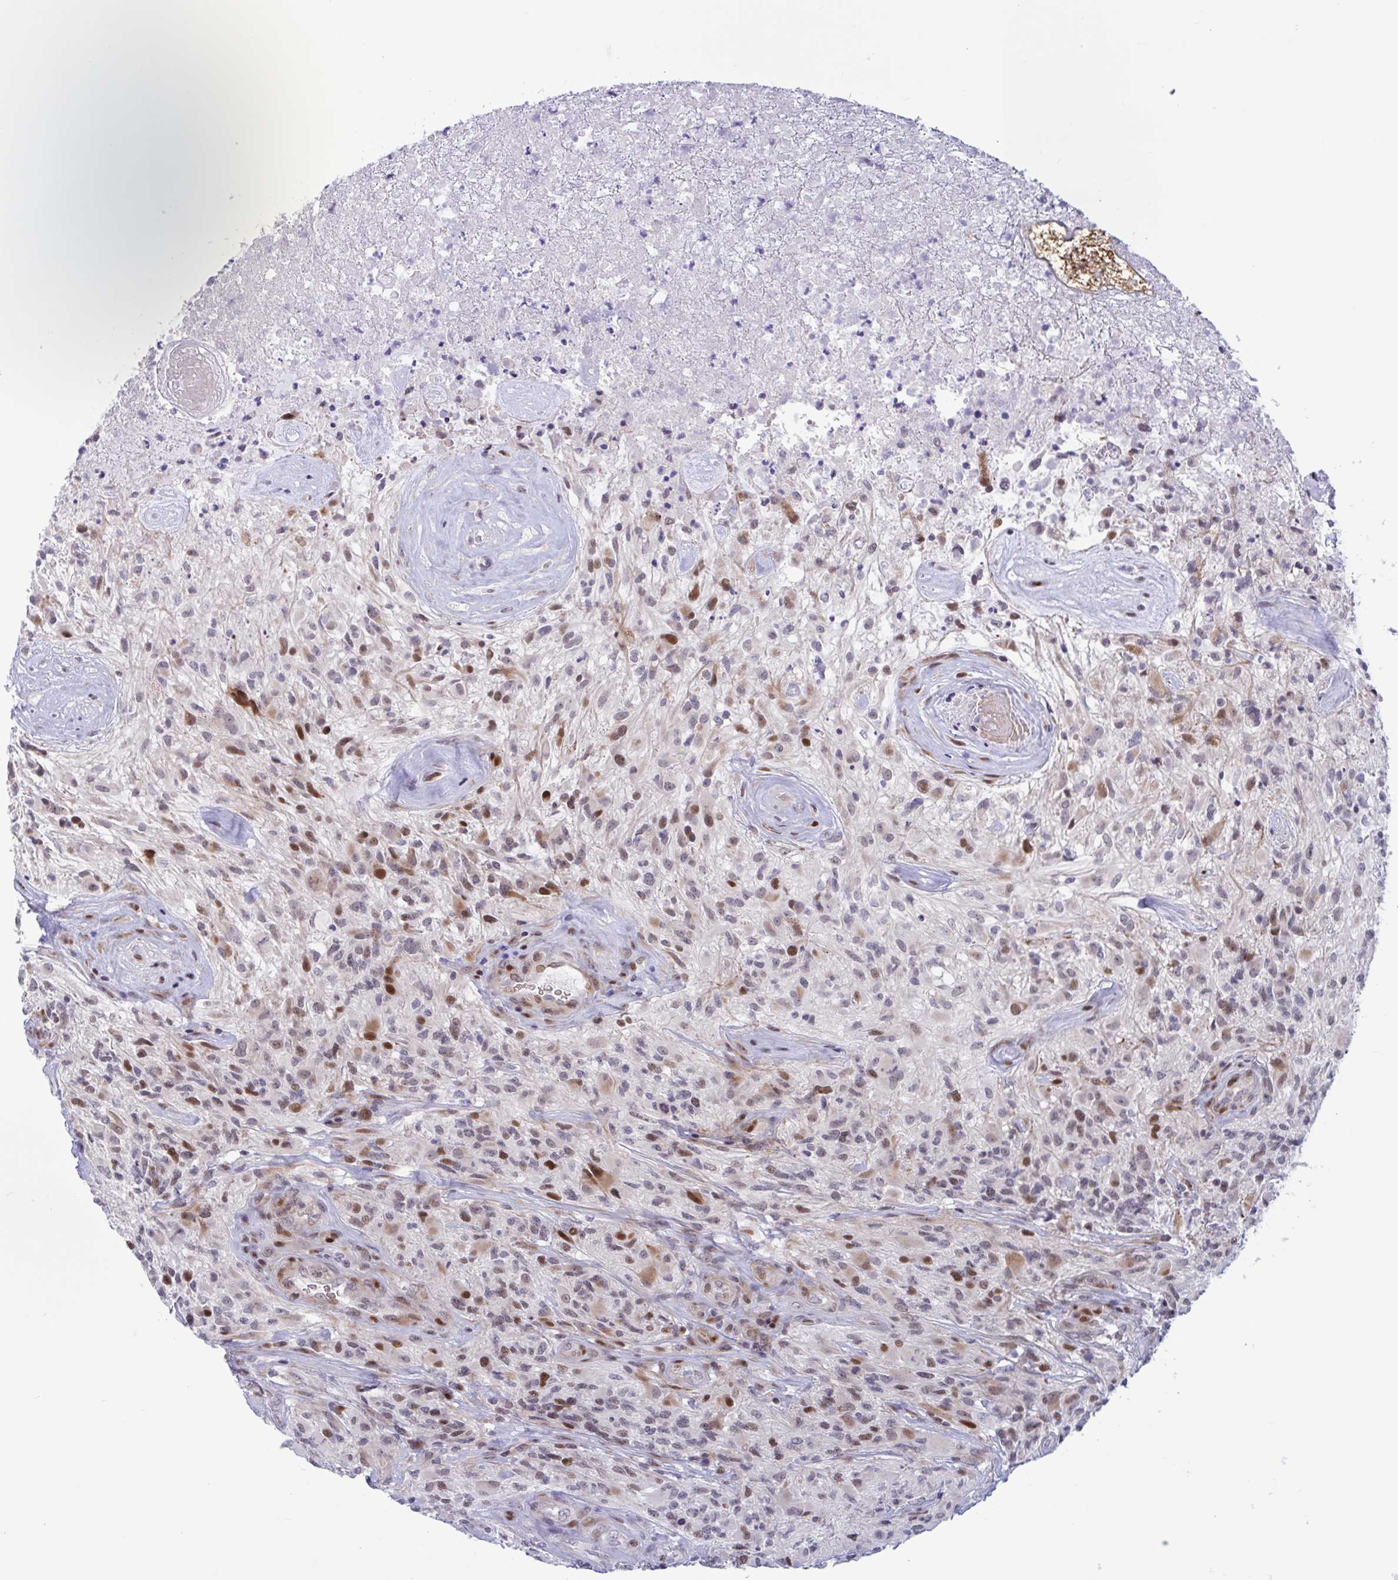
{"staining": {"intensity": "moderate", "quantity": "25%-75%", "location": "cytoplasmic/membranous,nuclear"}, "tissue": "glioma", "cell_type": "Tumor cells", "image_type": "cancer", "snomed": [{"axis": "morphology", "description": "Glioma, malignant, High grade"}, {"axis": "topography", "description": "Brain"}], "caption": "Malignant high-grade glioma stained for a protein exhibits moderate cytoplasmic/membranous and nuclear positivity in tumor cells. (Brightfield microscopy of DAB IHC at high magnification).", "gene": "RBL1", "patient": {"sex": "female", "age": 65}}